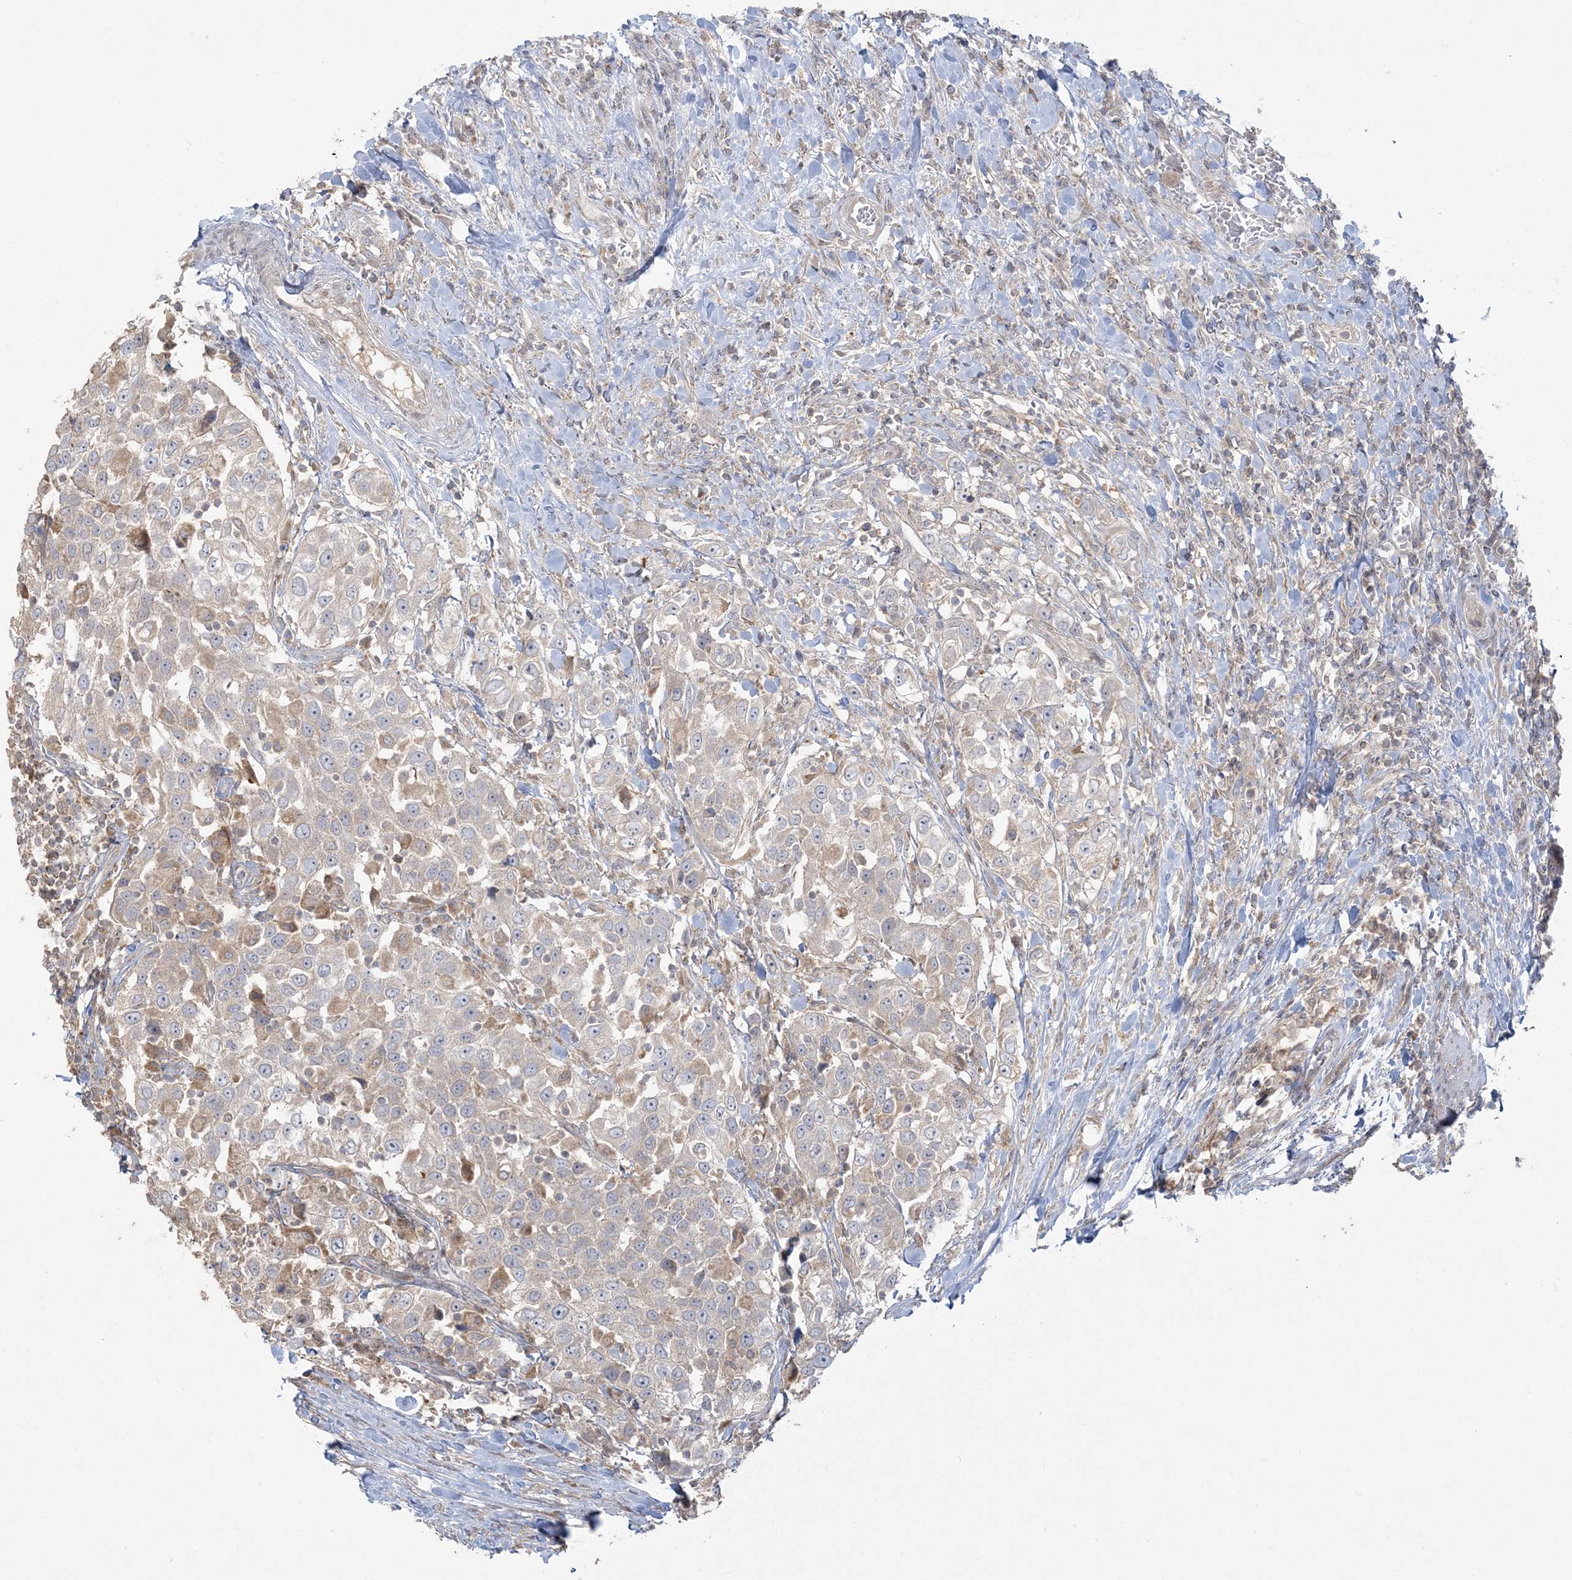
{"staining": {"intensity": "weak", "quantity": "<25%", "location": "cytoplasmic/membranous"}, "tissue": "urothelial cancer", "cell_type": "Tumor cells", "image_type": "cancer", "snomed": [{"axis": "morphology", "description": "Urothelial carcinoma, High grade"}, {"axis": "topography", "description": "Urinary bladder"}], "caption": "A high-resolution image shows immunohistochemistry staining of urothelial cancer, which displays no significant positivity in tumor cells.", "gene": "ZC3H6", "patient": {"sex": "female", "age": 80}}